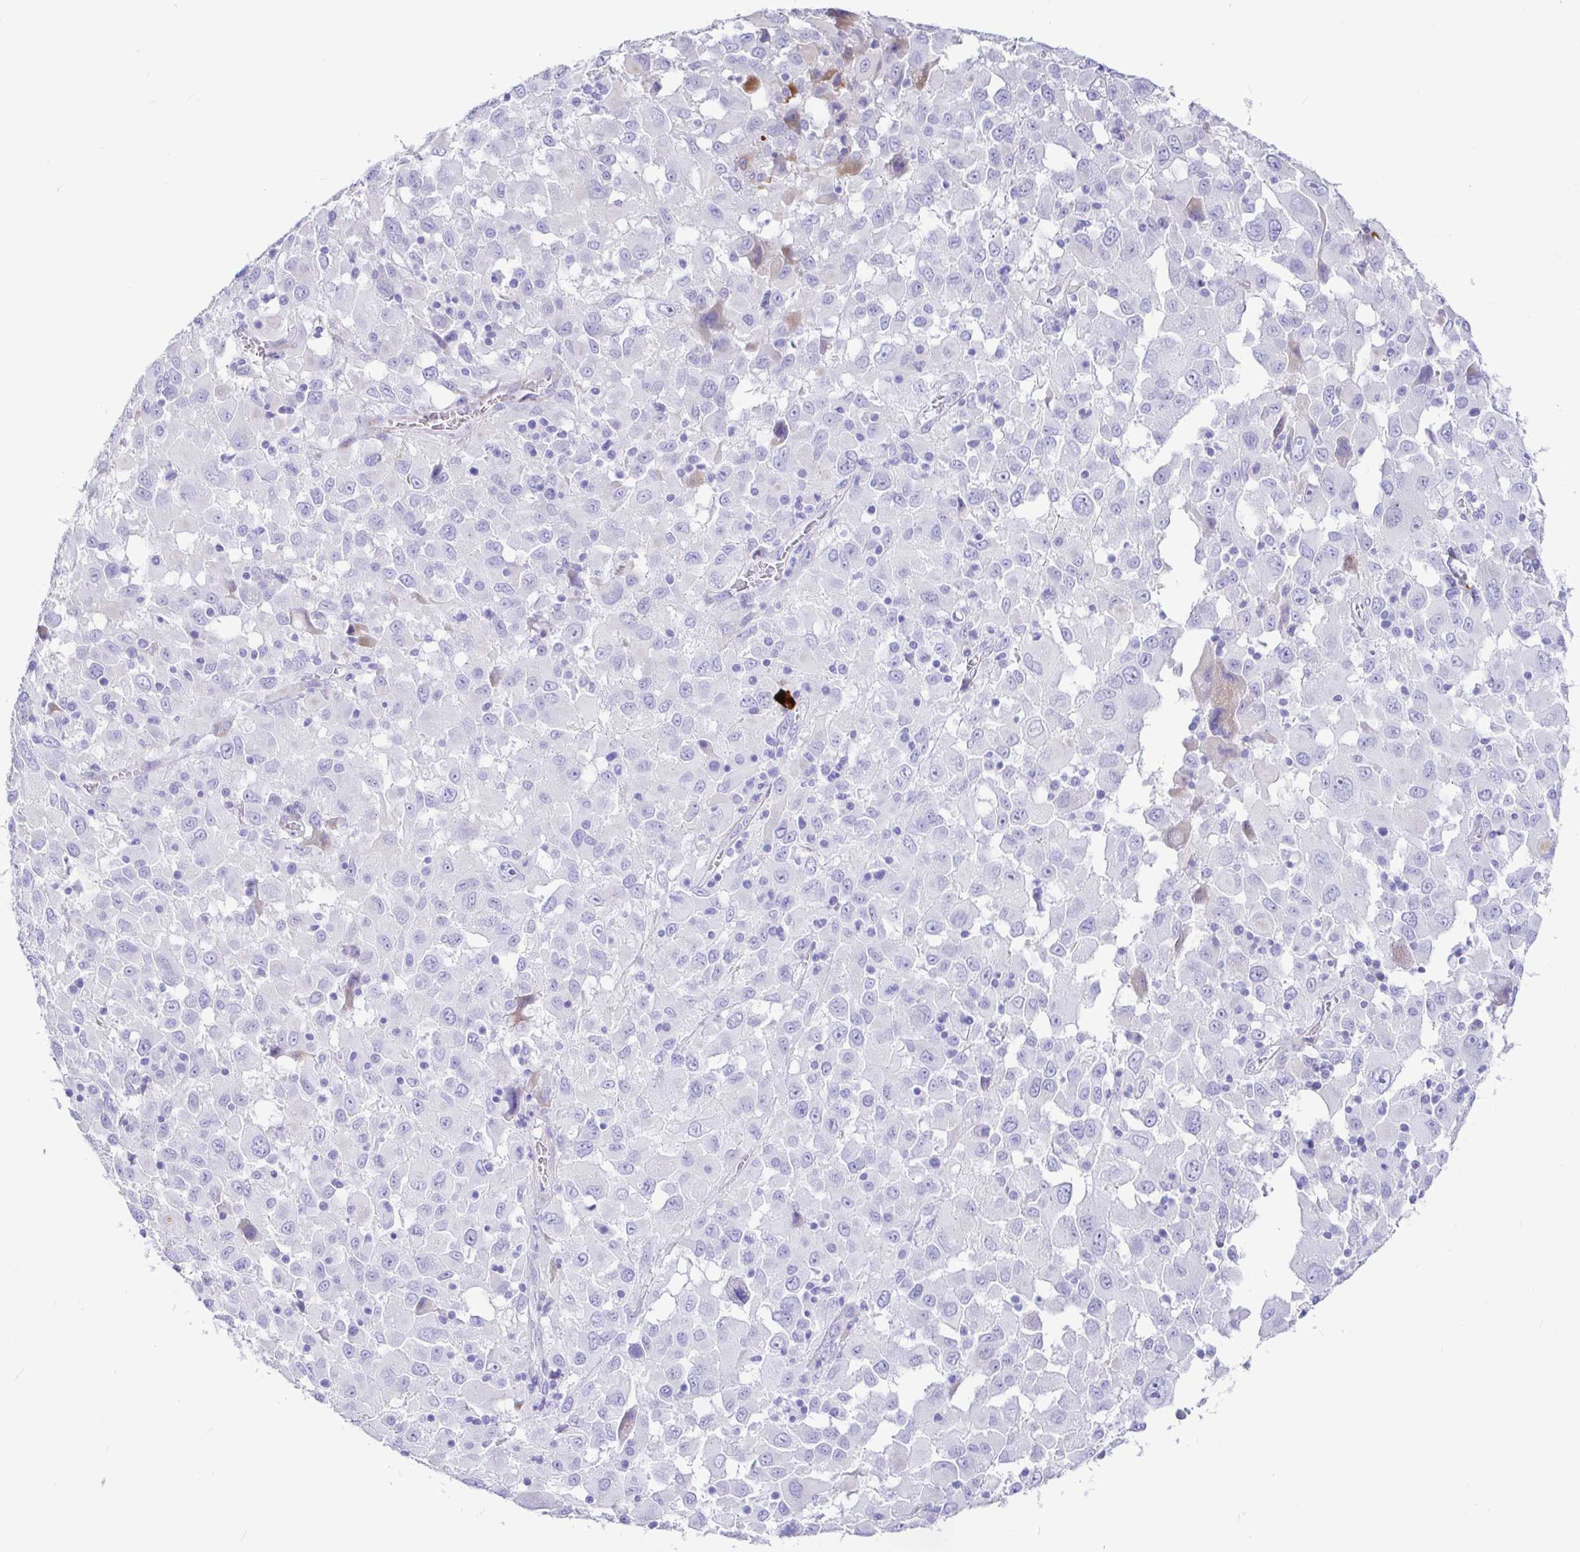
{"staining": {"intensity": "negative", "quantity": "none", "location": "none"}, "tissue": "melanoma", "cell_type": "Tumor cells", "image_type": "cancer", "snomed": [{"axis": "morphology", "description": "Malignant melanoma, Metastatic site"}, {"axis": "topography", "description": "Soft tissue"}], "caption": "Micrograph shows no protein expression in tumor cells of malignant melanoma (metastatic site) tissue.", "gene": "CCDC62", "patient": {"sex": "male", "age": 50}}